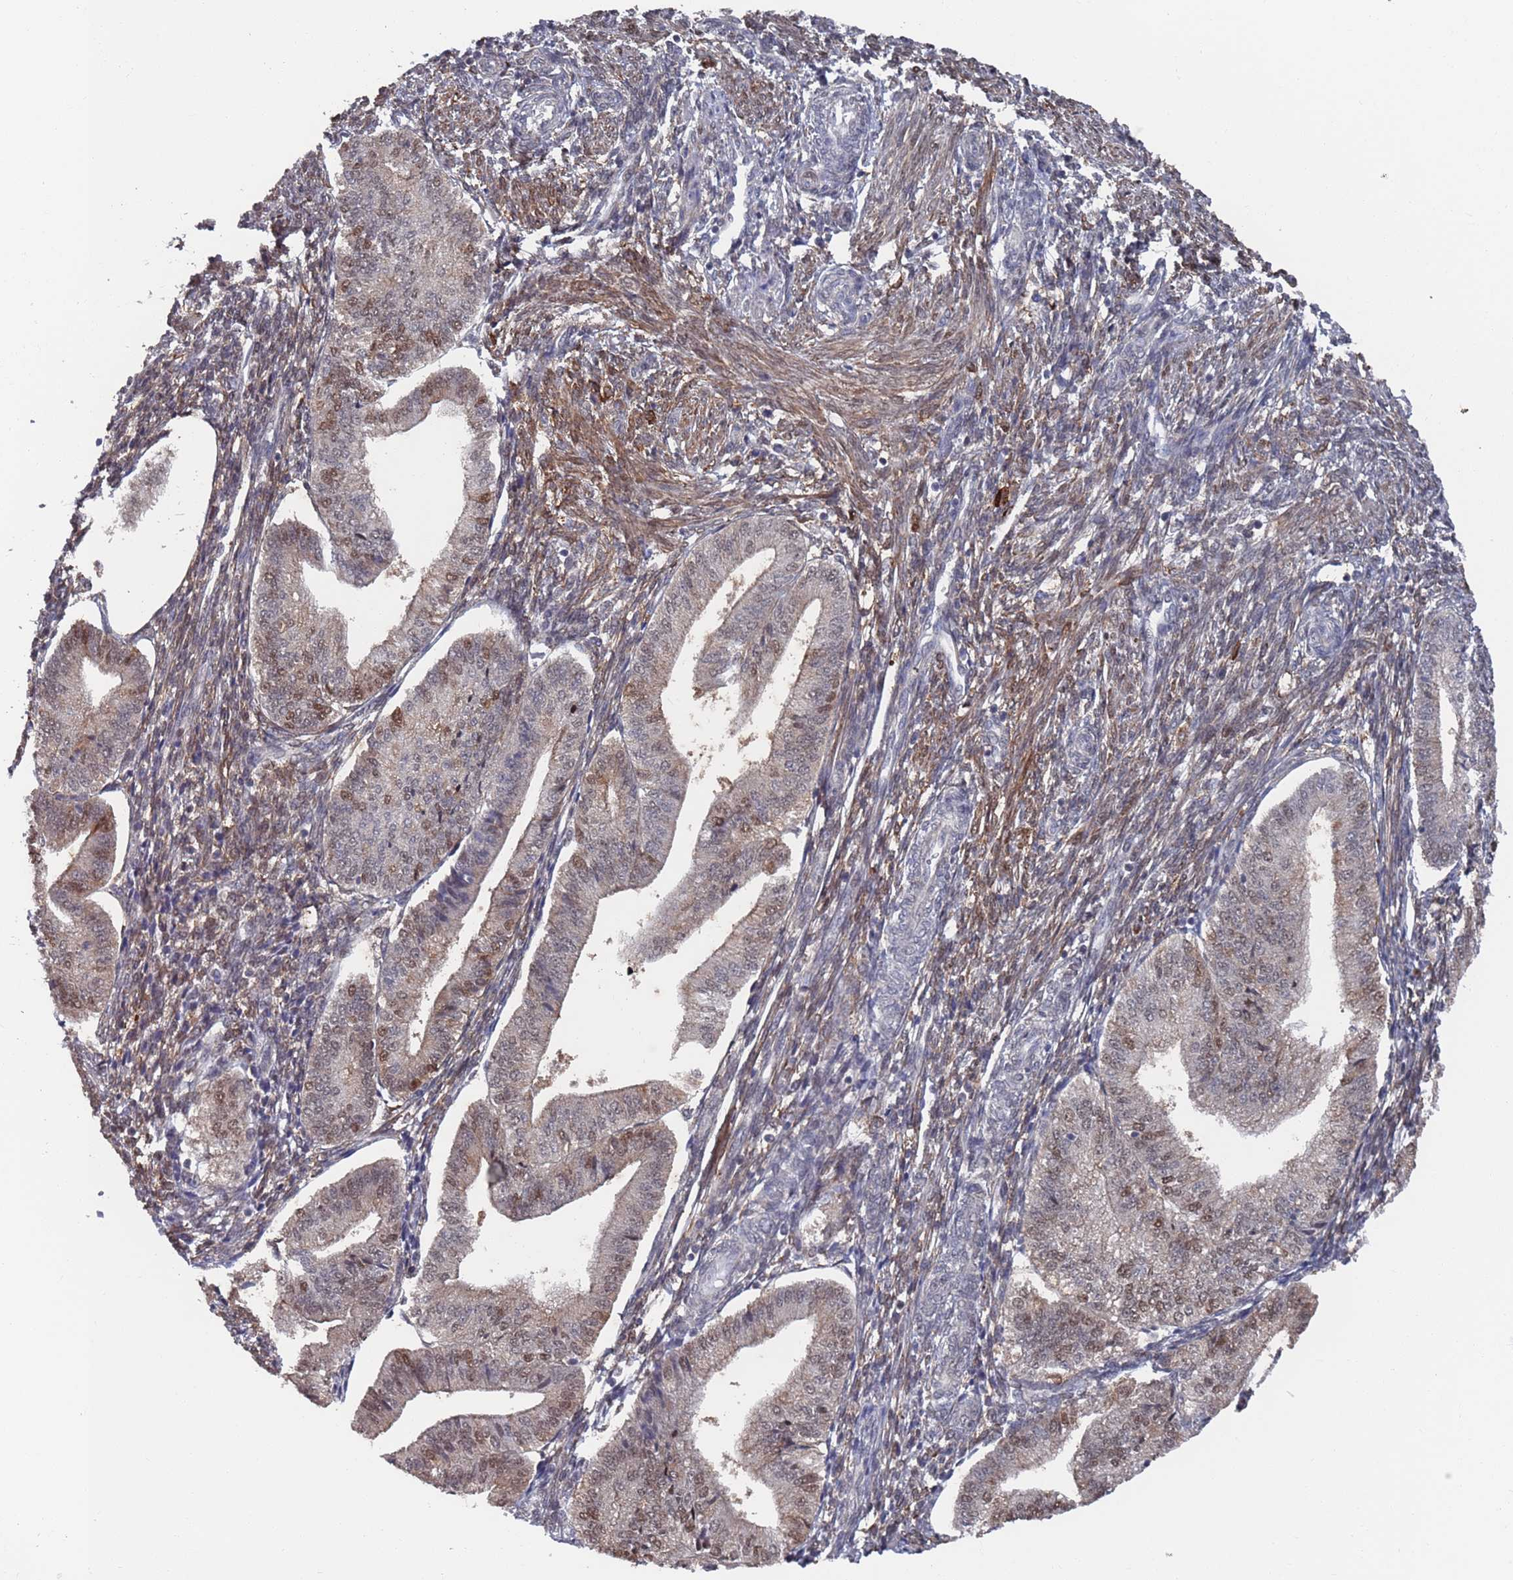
{"staining": {"intensity": "moderate", "quantity": "<25%", "location": "cytoplasmic/membranous"}, "tissue": "endometrium", "cell_type": "Cells in endometrial stroma", "image_type": "normal", "snomed": [{"axis": "morphology", "description": "Normal tissue, NOS"}, {"axis": "topography", "description": "Endometrium"}], "caption": "Normal endometrium exhibits moderate cytoplasmic/membranous staining in approximately <25% of cells in endometrial stroma, visualized by immunohistochemistry.", "gene": "DGKD", "patient": {"sex": "female", "age": 34}}